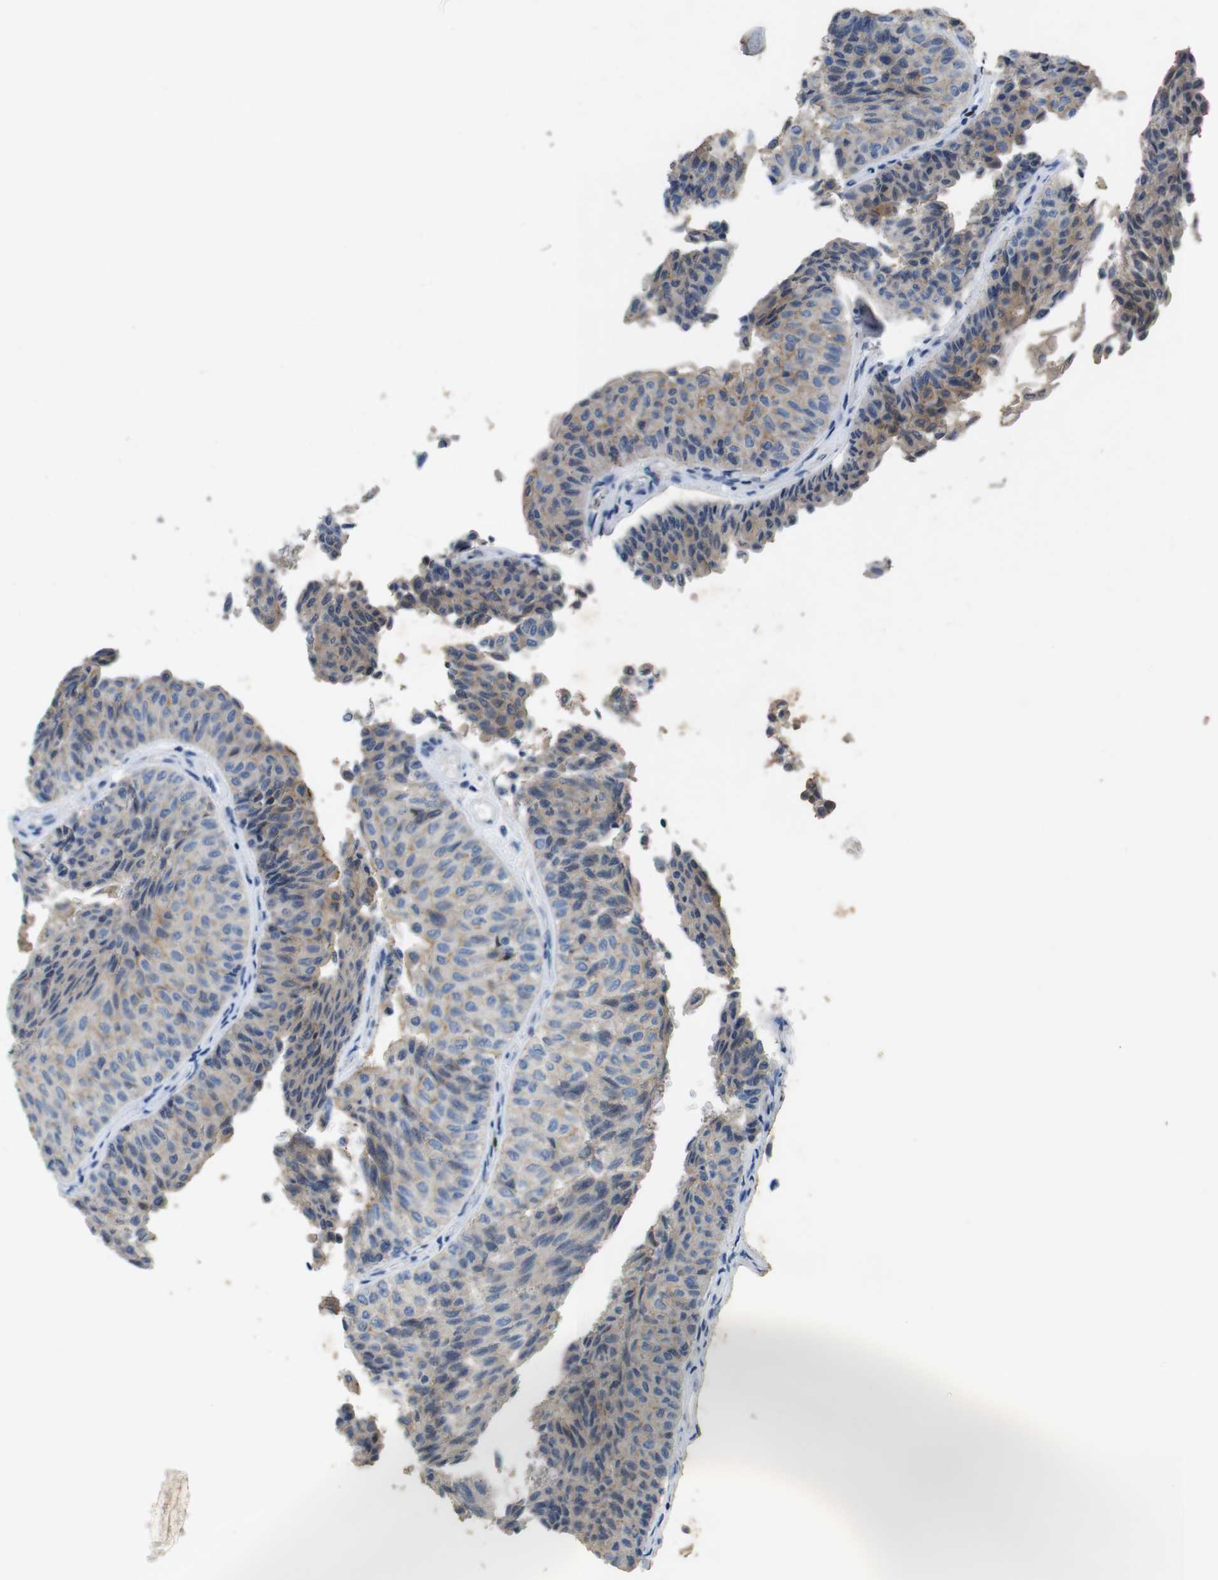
{"staining": {"intensity": "moderate", "quantity": "25%-75%", "location": "cytoplasmic/membranous"}, "tissue": "urothelial cancer", "cell_type": "Tumor cells", "image_type": "cancer", "snomed": [{"axis": "morphology", "description": "Urothelial carcinoma, Low grade"}, {"axis": "topography", "description": "Urinary bladder"}], "caption": "Immunohistochemistry (DAB (3,3'-diaminobenzidine)) staining of human urothelial cancer demonstrates moderate cytoplasmic/membranous protein positivity in about 25%-75% of tumor cells. The protein of interest is stained brown, and the nuclei are stained in blue (DAB (3,3'-diaminobenzidine) IHC with brightfield microscopy, high magnification).", "gene": "TJP3", "patient": {"sex": "male", "age": 78}}